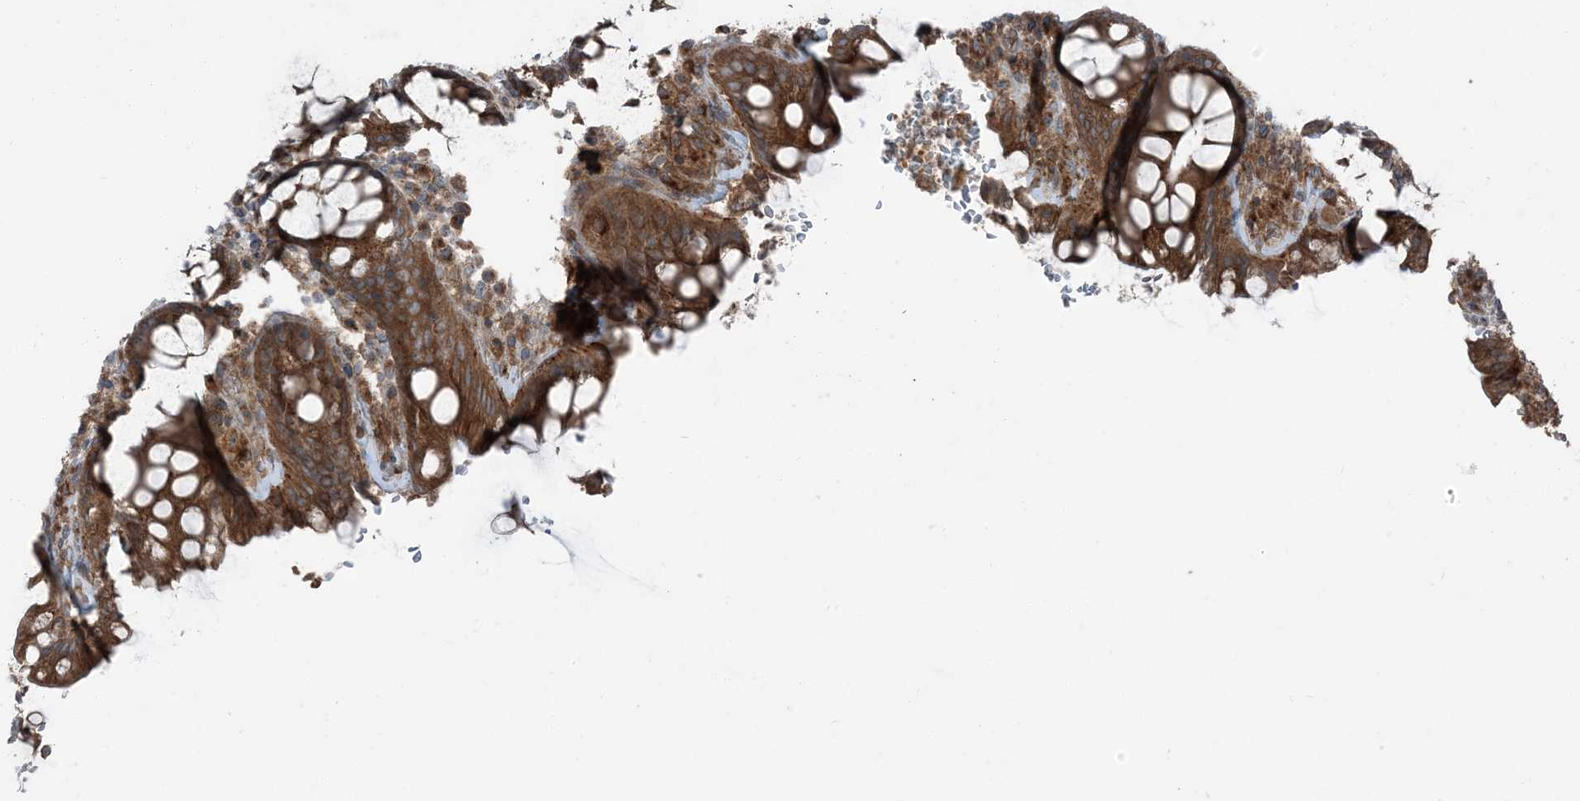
{"staining": {"intensity": "moderate", "quantity": ">75%", "location": "cytoplasmic/membranous"}, "tissue": "rectum", "cell_type": "Glandular cells", "image_type": "normal", "snomed": [{"axis": "morphology", "description": "Normal tissue, NOS"}, {"axis": "topography", "description": "Rectum"}], "caption": "Immunohistochemical staining of unremarkable human rectum reveals moderate cytoplasmic/membranous protein positivity in about >75% of glandular cells. (IHC, brightfield microscopy, high magnification).", "gene": "RAB3GAP1", "patient": {"sex": "male", "age": 64}}